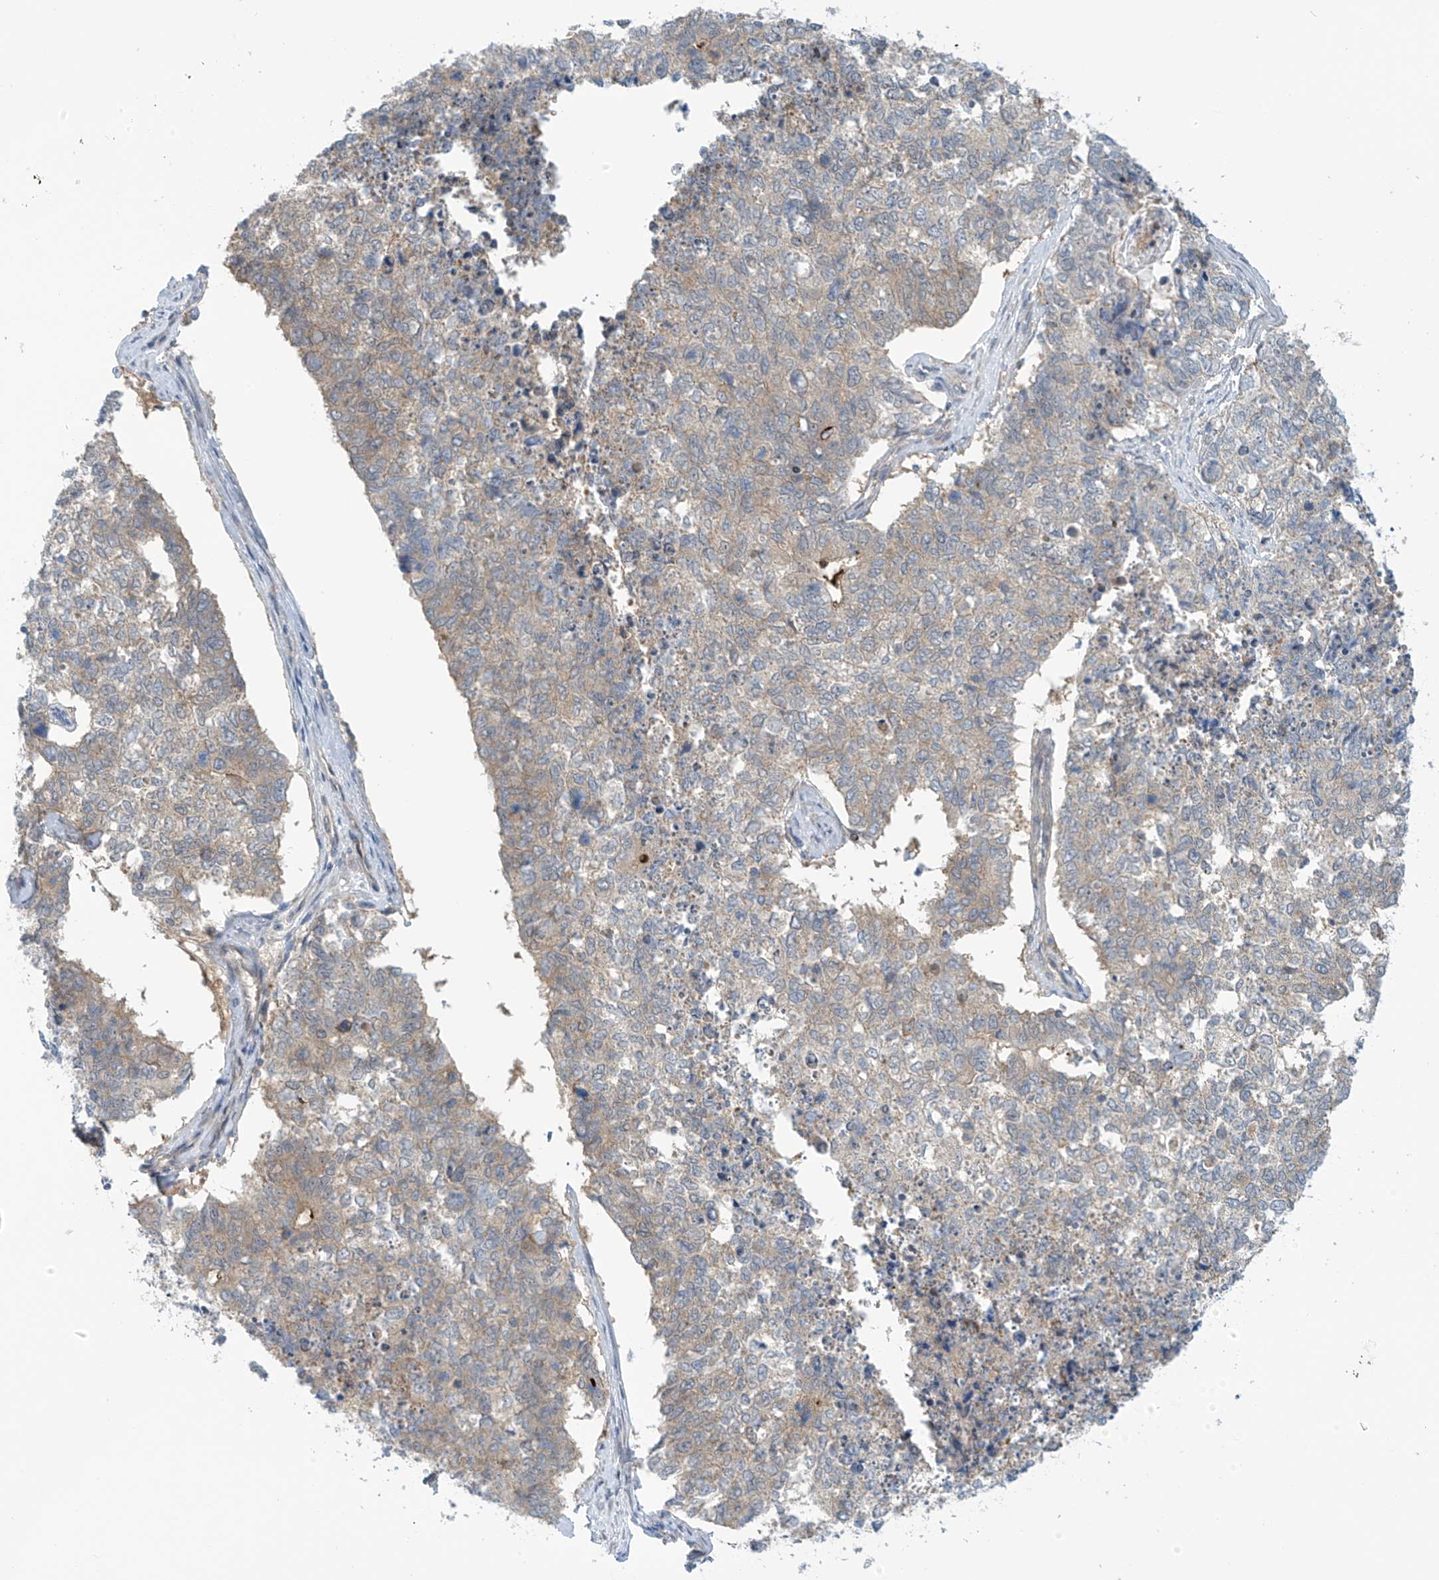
{"staining": {"intensity": "weak", "quantity": "<25%", "location": "cytoplasmic/membranous"}, "tissue": "cervical cancer", "cell_type": "Tumor cells", "image_type": "cancer", "snomed": [{"axis": "morphology", "description": "Squamous cell carcinoma, NOS"}, {"axis": "topography", "description": "Cervix"}], "caption": "The photomicrograph shows no staining of tumor cells in cervical cancer (squamous cell carcinoma).", "gene": "FSD1L", "patient": {"sex": "female", "age": 63}}